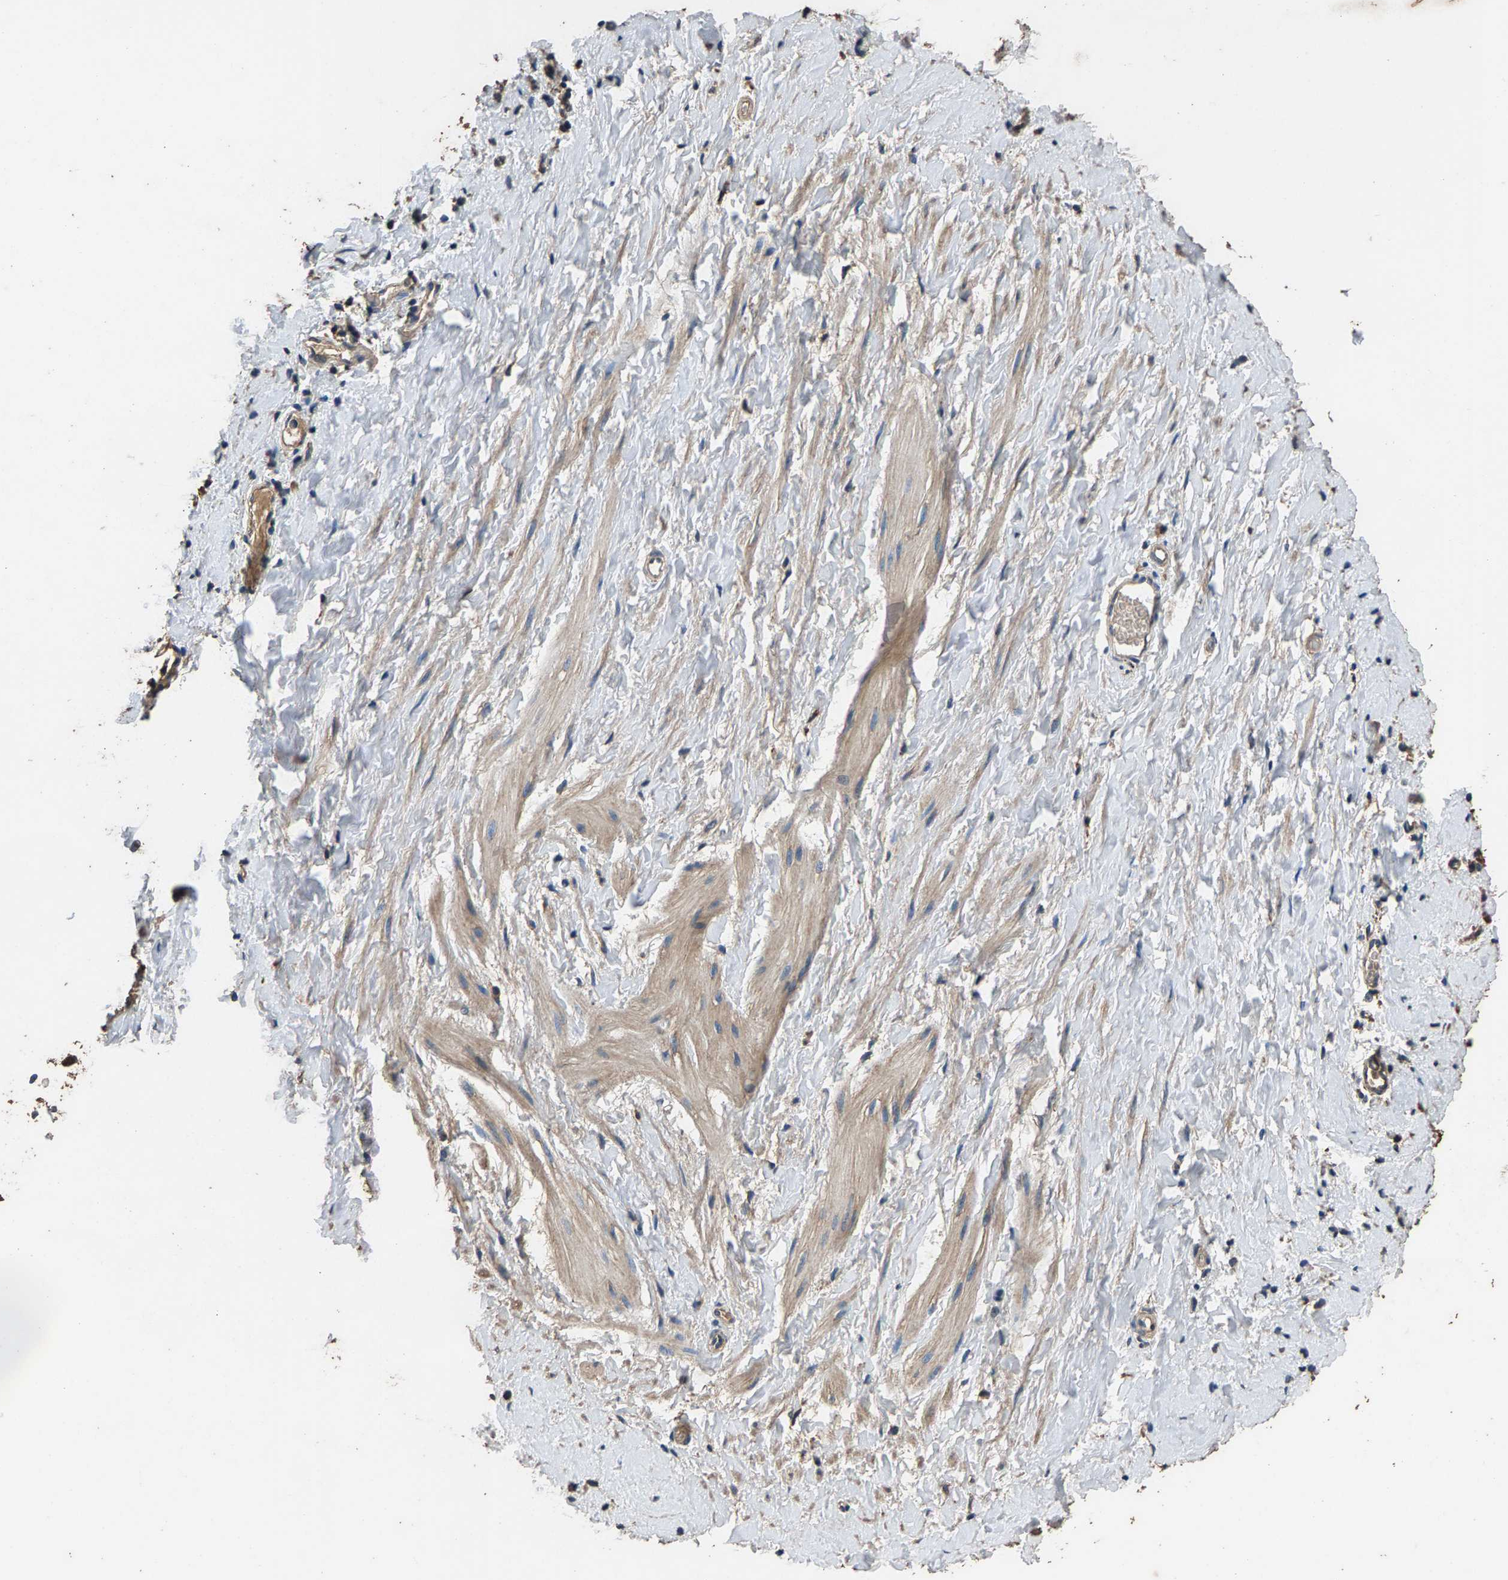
{"staining": {"intensity": "weak", "quantity": ">75%", "location": "cytoplasmic/membranous"}, "tissue": "smooth muscle", "cell_type": "Smooth muscle cells", "image_type": "normal", "snomed": [{"axis": "morphology", "description": "Normal tissue, NOS"}, {"axis": "topography", "description": "Smooth muscle"}], "caption": "IHC (DAB) staining of unremarkable human smooth muscle demonstrates weak cytoplasmic/membranous protein positivity in about >75% of smooth muscle cells.", "gene": "MRPL27", "patient": {"sex": "male", "age": 16}}